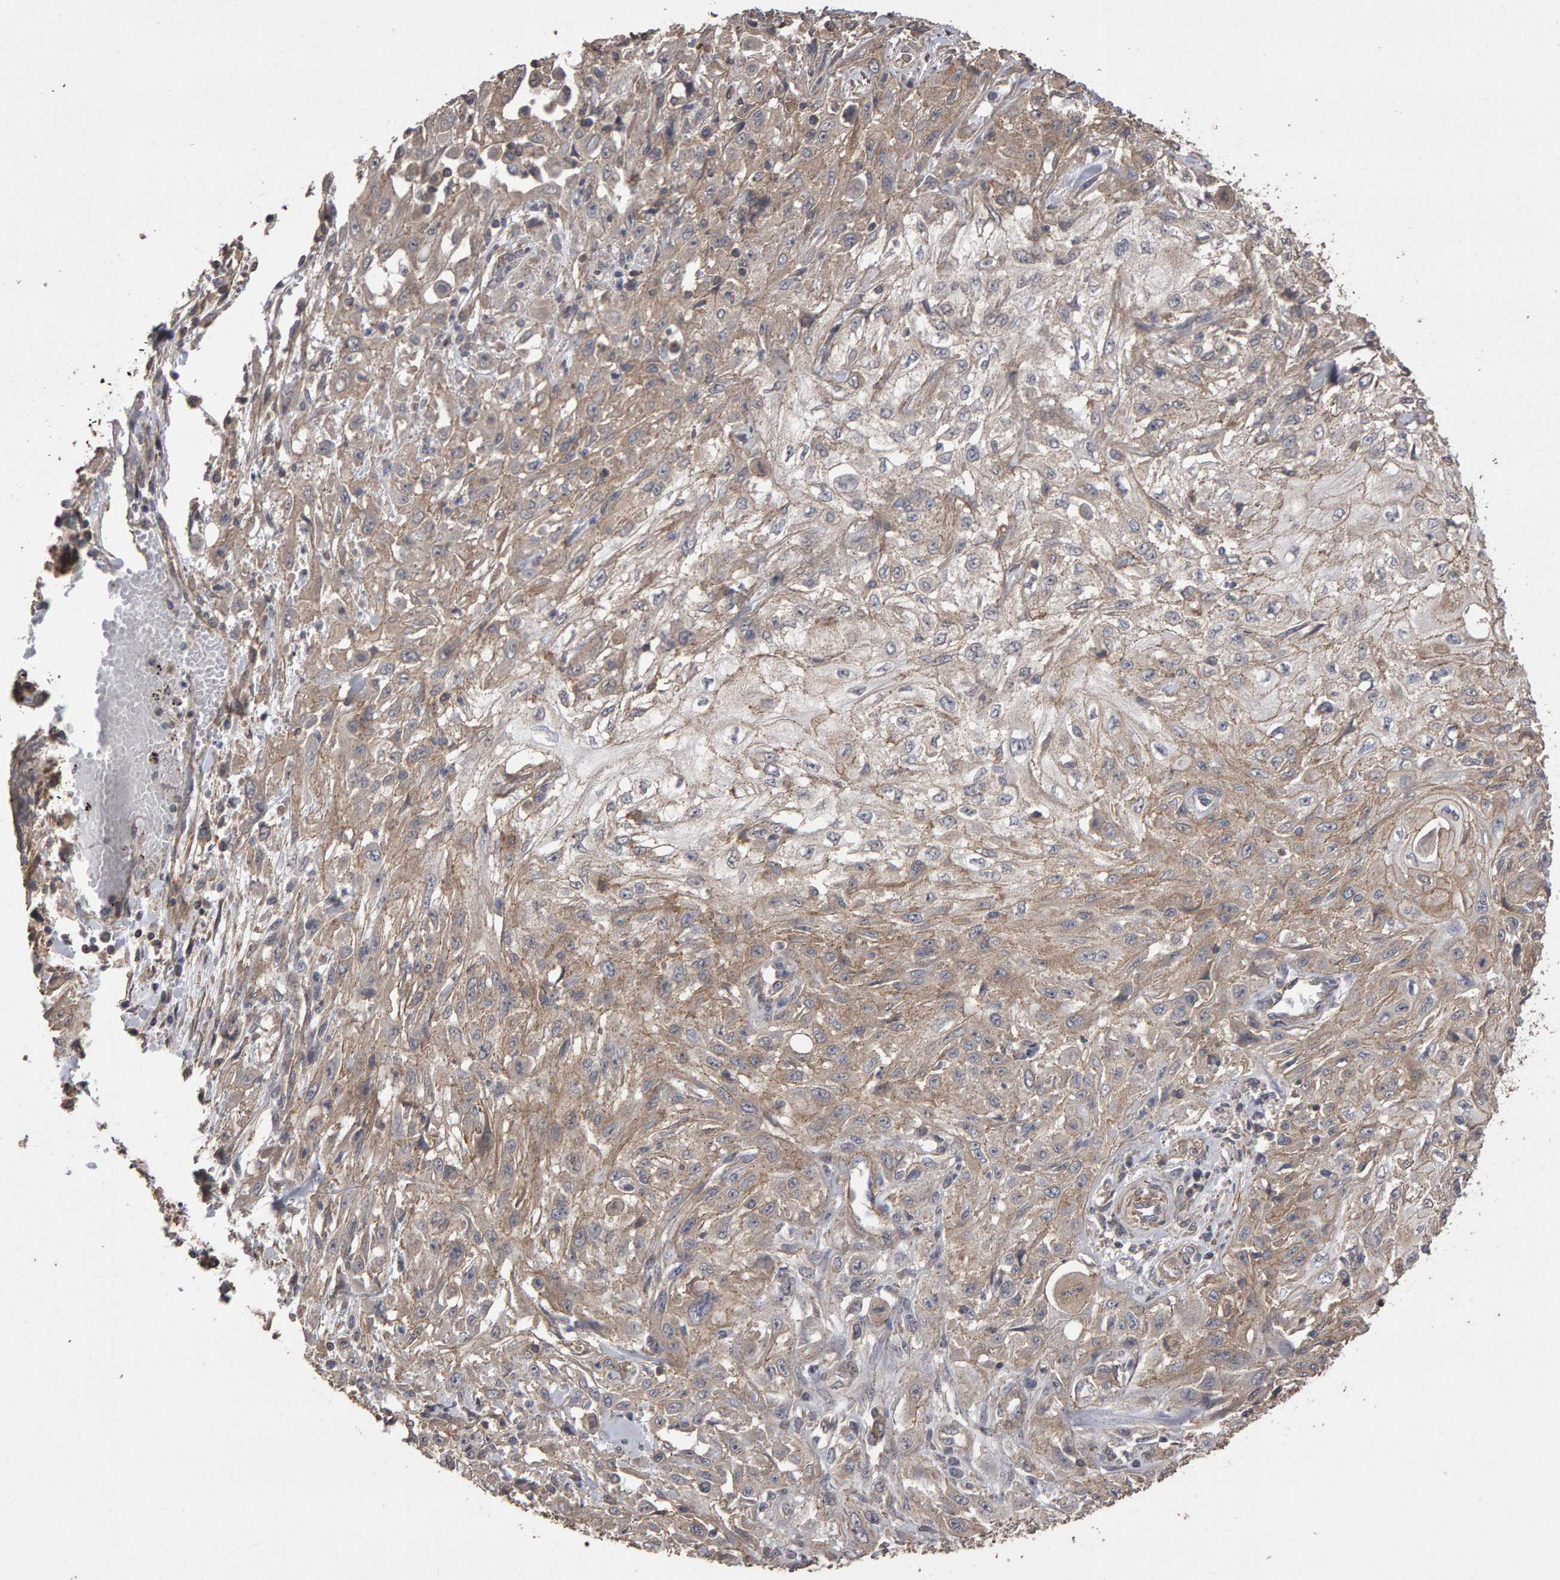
{"staining": {"intensity": "weak", "quantity": "25%-75%", "location": "cytoplasmic/membranous"}, "tissue": "skin cancer", "cell_type": "Tumor cells", "image_type": "cancer", "snomed": [{"axis": "morphology", "description": "Squamous cell carcinoma, NOS"}, {"axis": "morphology", "description": "Squamous cell carcinoma, metastatic, NOS"}, {"axis": "topography", "description": "Skin"}, {"axis": "topography", "description": "Lymph node"}], "caption": "Human skin cancer (squamous cell carcinoma) stained for a protein (brown) demonstrates weak cytoplasmic/membranous positive staining in approximately 25%-75% of tumor cells.", "gene": "SCRIB", "patient": {"sex": "male", "age": 75}}